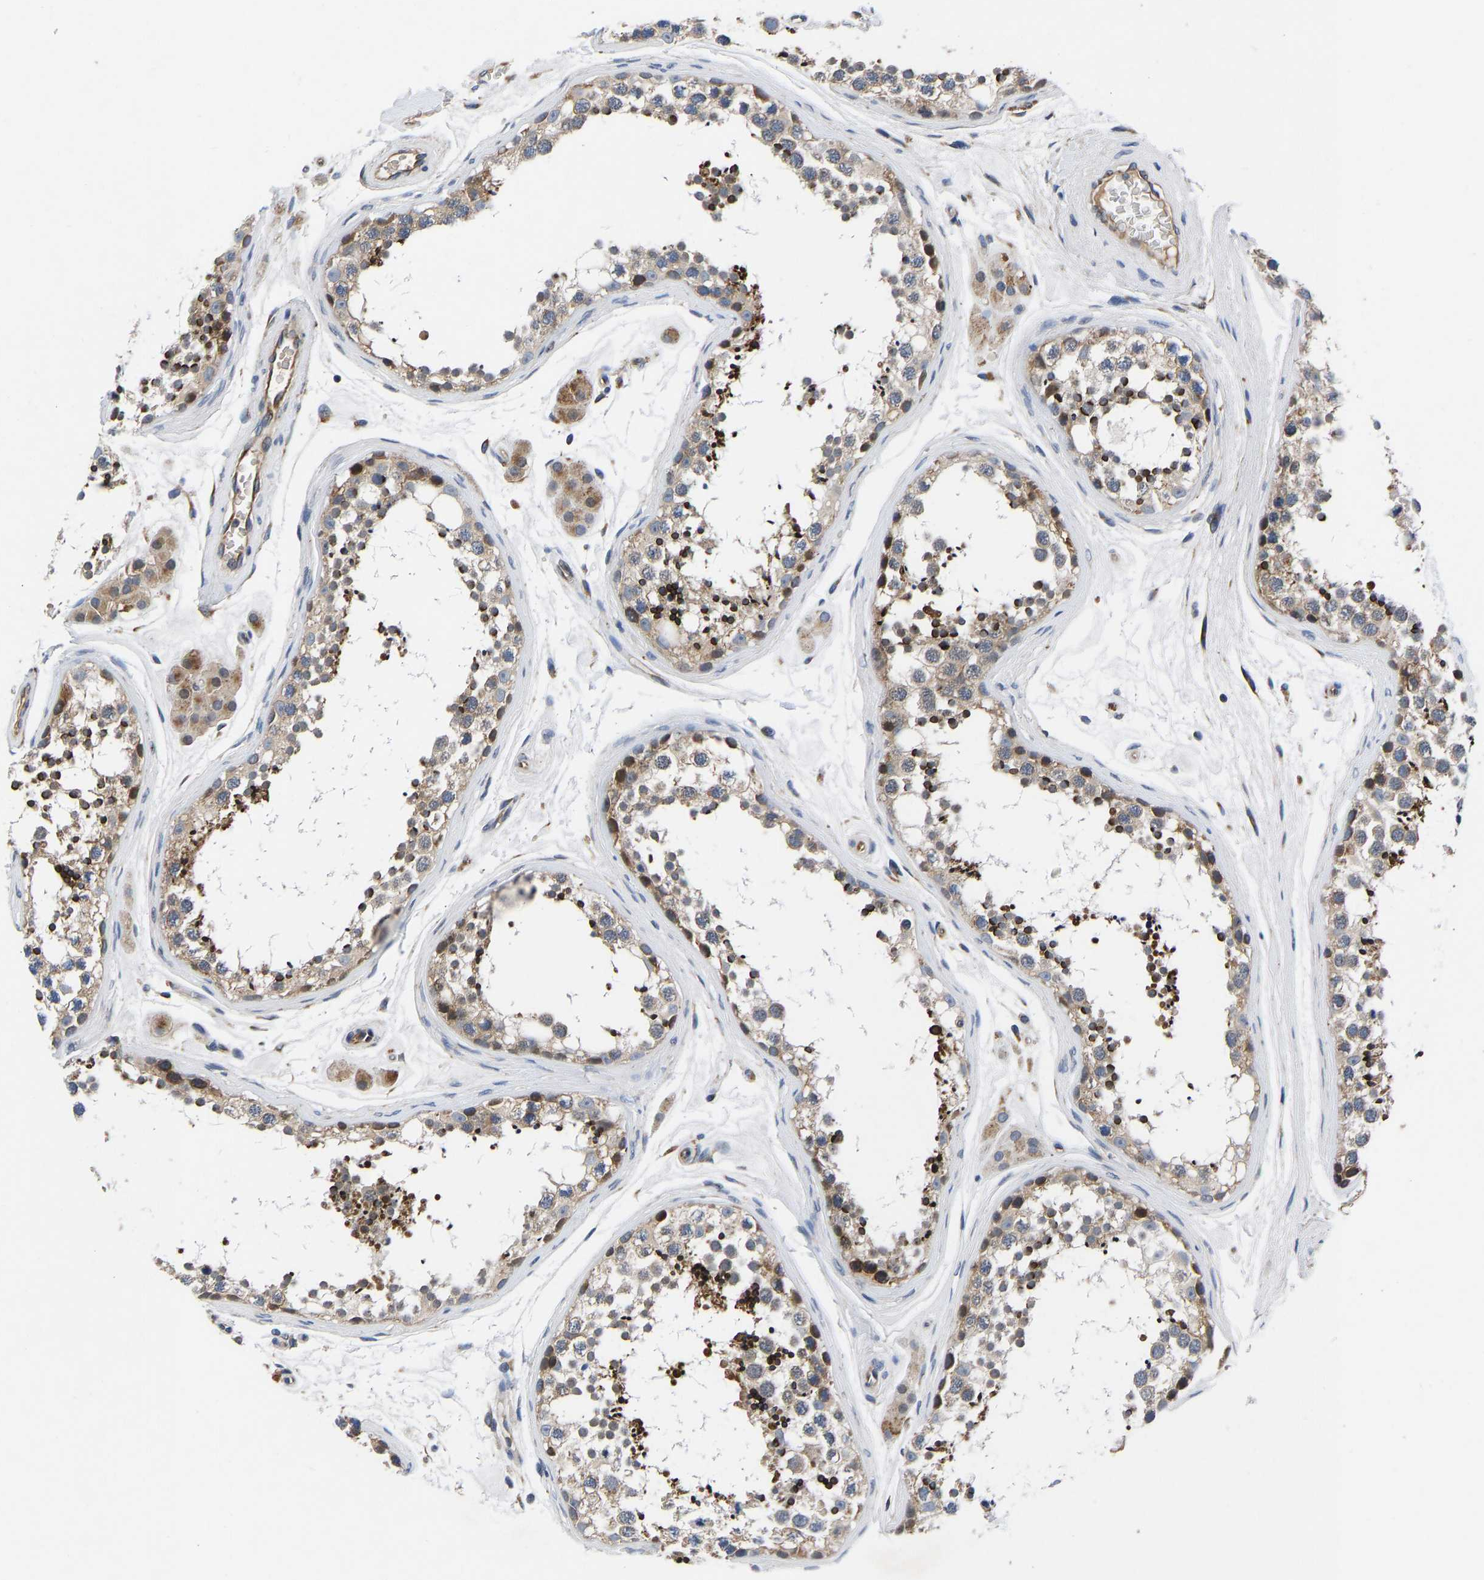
{"staining": {"intensity": "moderate", "quantity": ">75%", "location": "cytoplasmic/membranous"}, "tissue": "testis", "cell_type": "Cells in seminiferous ducts", "image_type": "normal", "snomed": [{"axis": "morphology", "description": "Normal tissue, NOS"}, {"axis": "topography", "description": "Testis"}], "caption": "This is a photomicrograph of immunohistochemistry (IHC) staining of benign testis, which shows moderate staining in the cytoplasmic/membranous of cells in seminiferous ducts.", "gene": "FRRS1", "patient": {"sex": "male", "age": 56}}